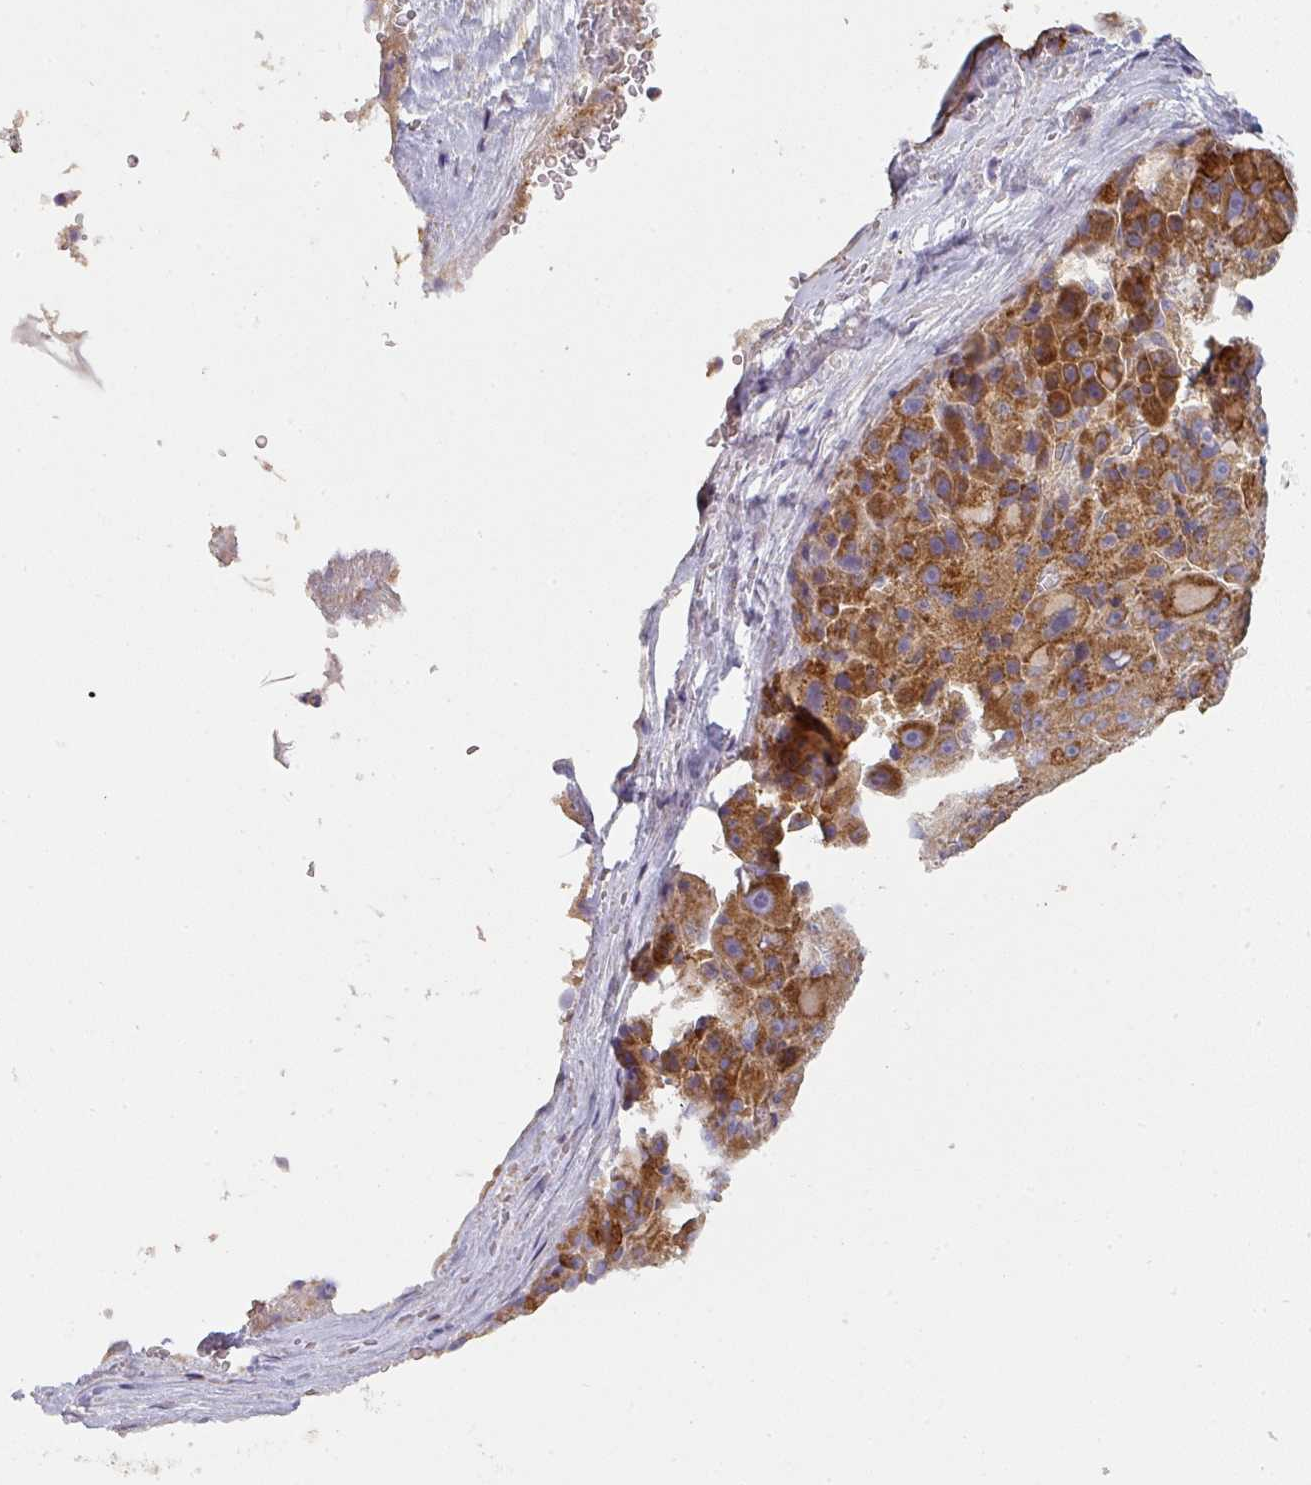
{"staining": {"intensity": "strong", "quantity": ">75%", "location": "cytoplasmic/membranous"}, "tissue": "liver cancer", "cell_type": "Tumor cells", "image_type": "cancer", "snomed": [{"axis": "morphology", "description": "Carcinoma, Hepatocellular, NOS"}, {"axis": "topography", "description": "Liver"}], "caption": "This micrograph displays liver hepatocellular carcinoma stained with immunohistochemistry (IHC) to label a protein in brown. The cytoplasmic/membranous of tumor cells show strong positivity for the protein. Nuclei are counter-stained blue.", "gene": "PCDH1", "patient": {"sex": "male", "age": 76}}